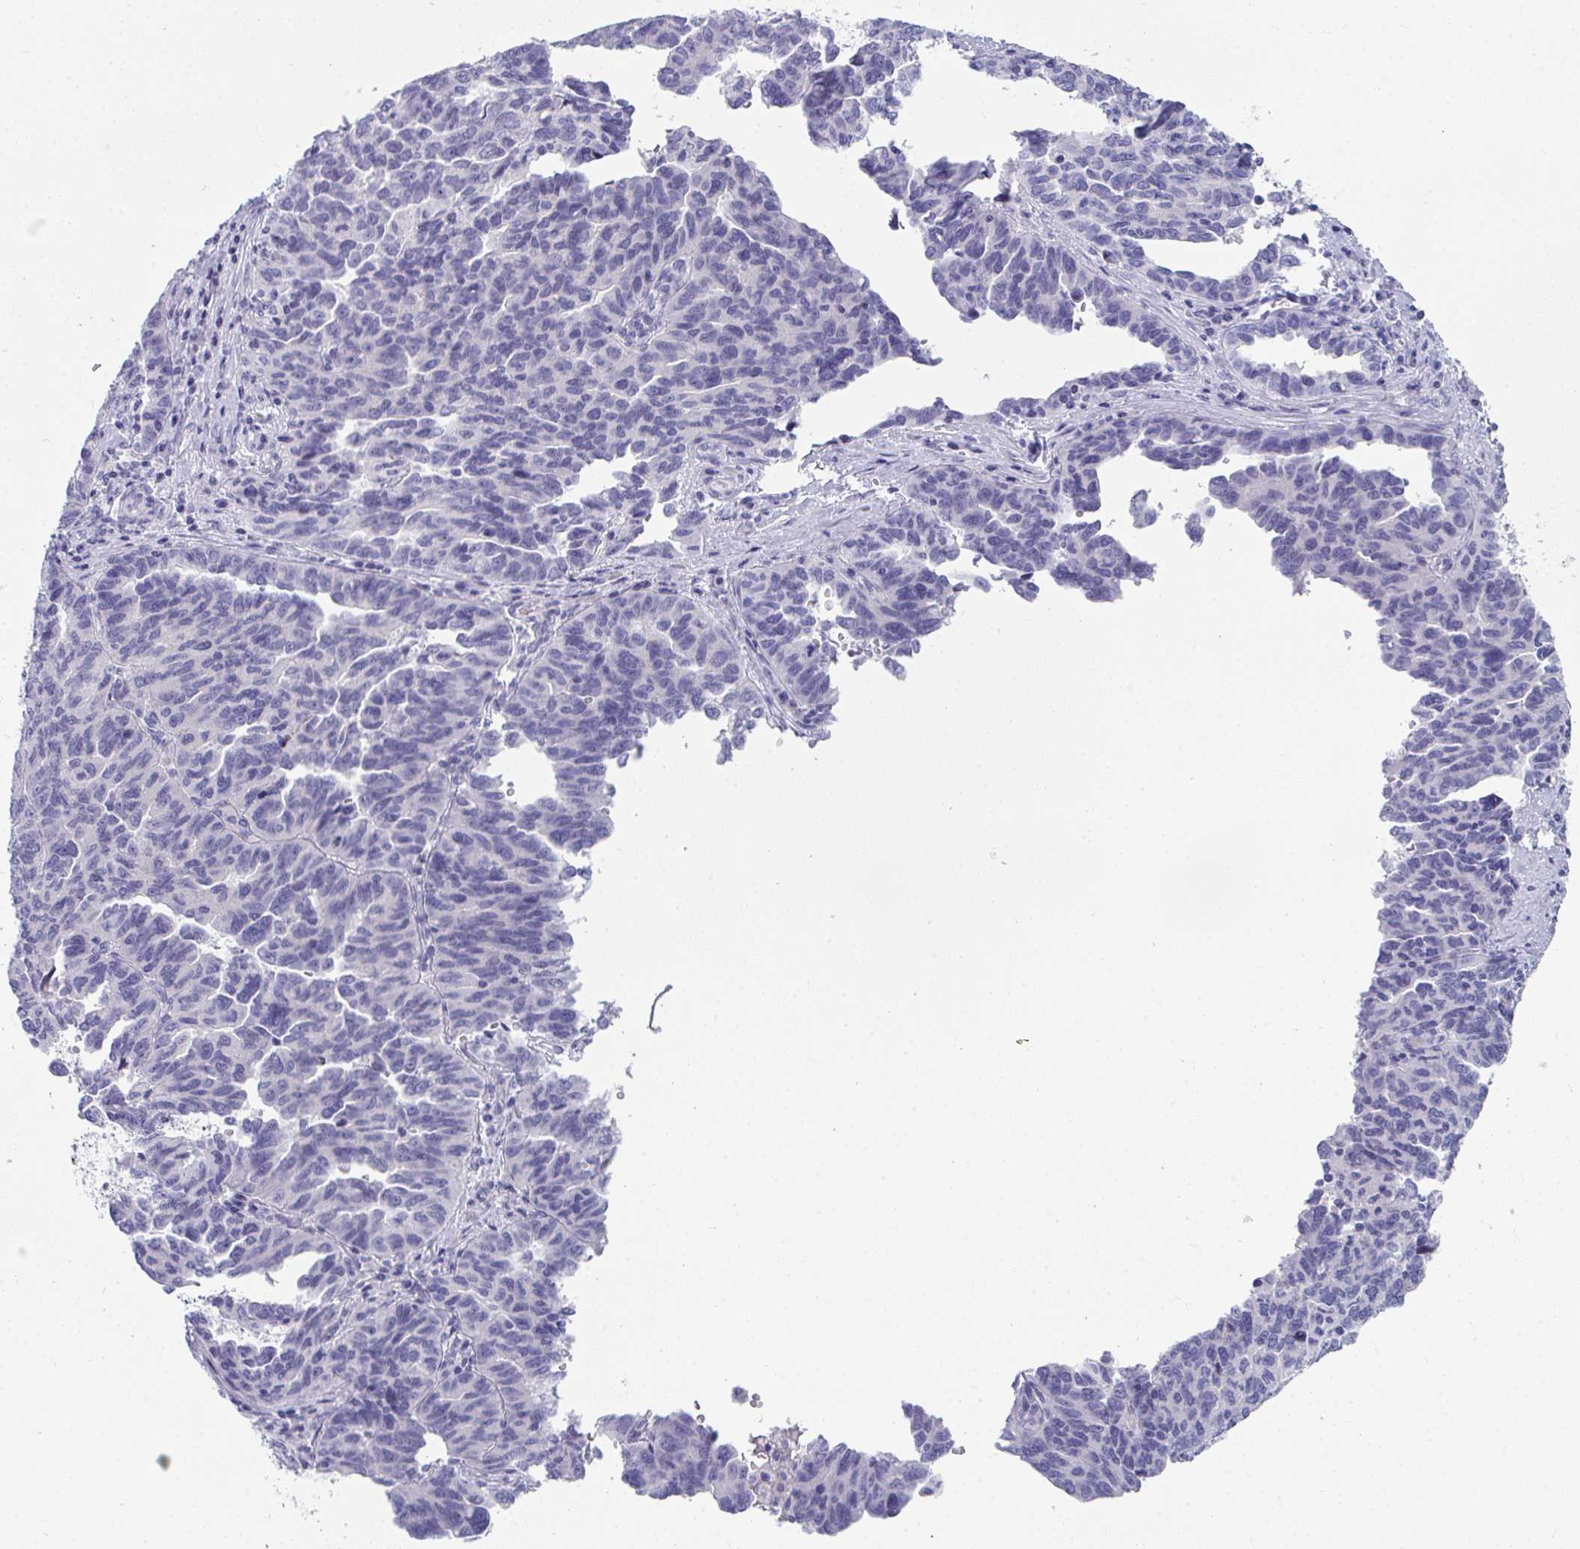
{"staining": {"intensity": "negative", "quantity": "none", "location": "none"}, "tissue": "ovarian cancer", "cell_type": "Tumor cells", "image_type": "cancer", "snomed": [{"axis": "morphology", "description": "Cystadenocarcinoma, serous, NOS"}, {"axis": "topography", "description": "Ovary"}], "caption": "This image is of ovarian cancer stained with immunohistochemistry to label a protein in brown with the nuclei are counter-stained blue. There is no expression in tumor cells. (DAB (3,3'-diaminobenzidine) IHC visualized using brightfield microscopy, high magnification).", "gene": "TTC30B", "patient": {"sex": "female", "age": 64}}